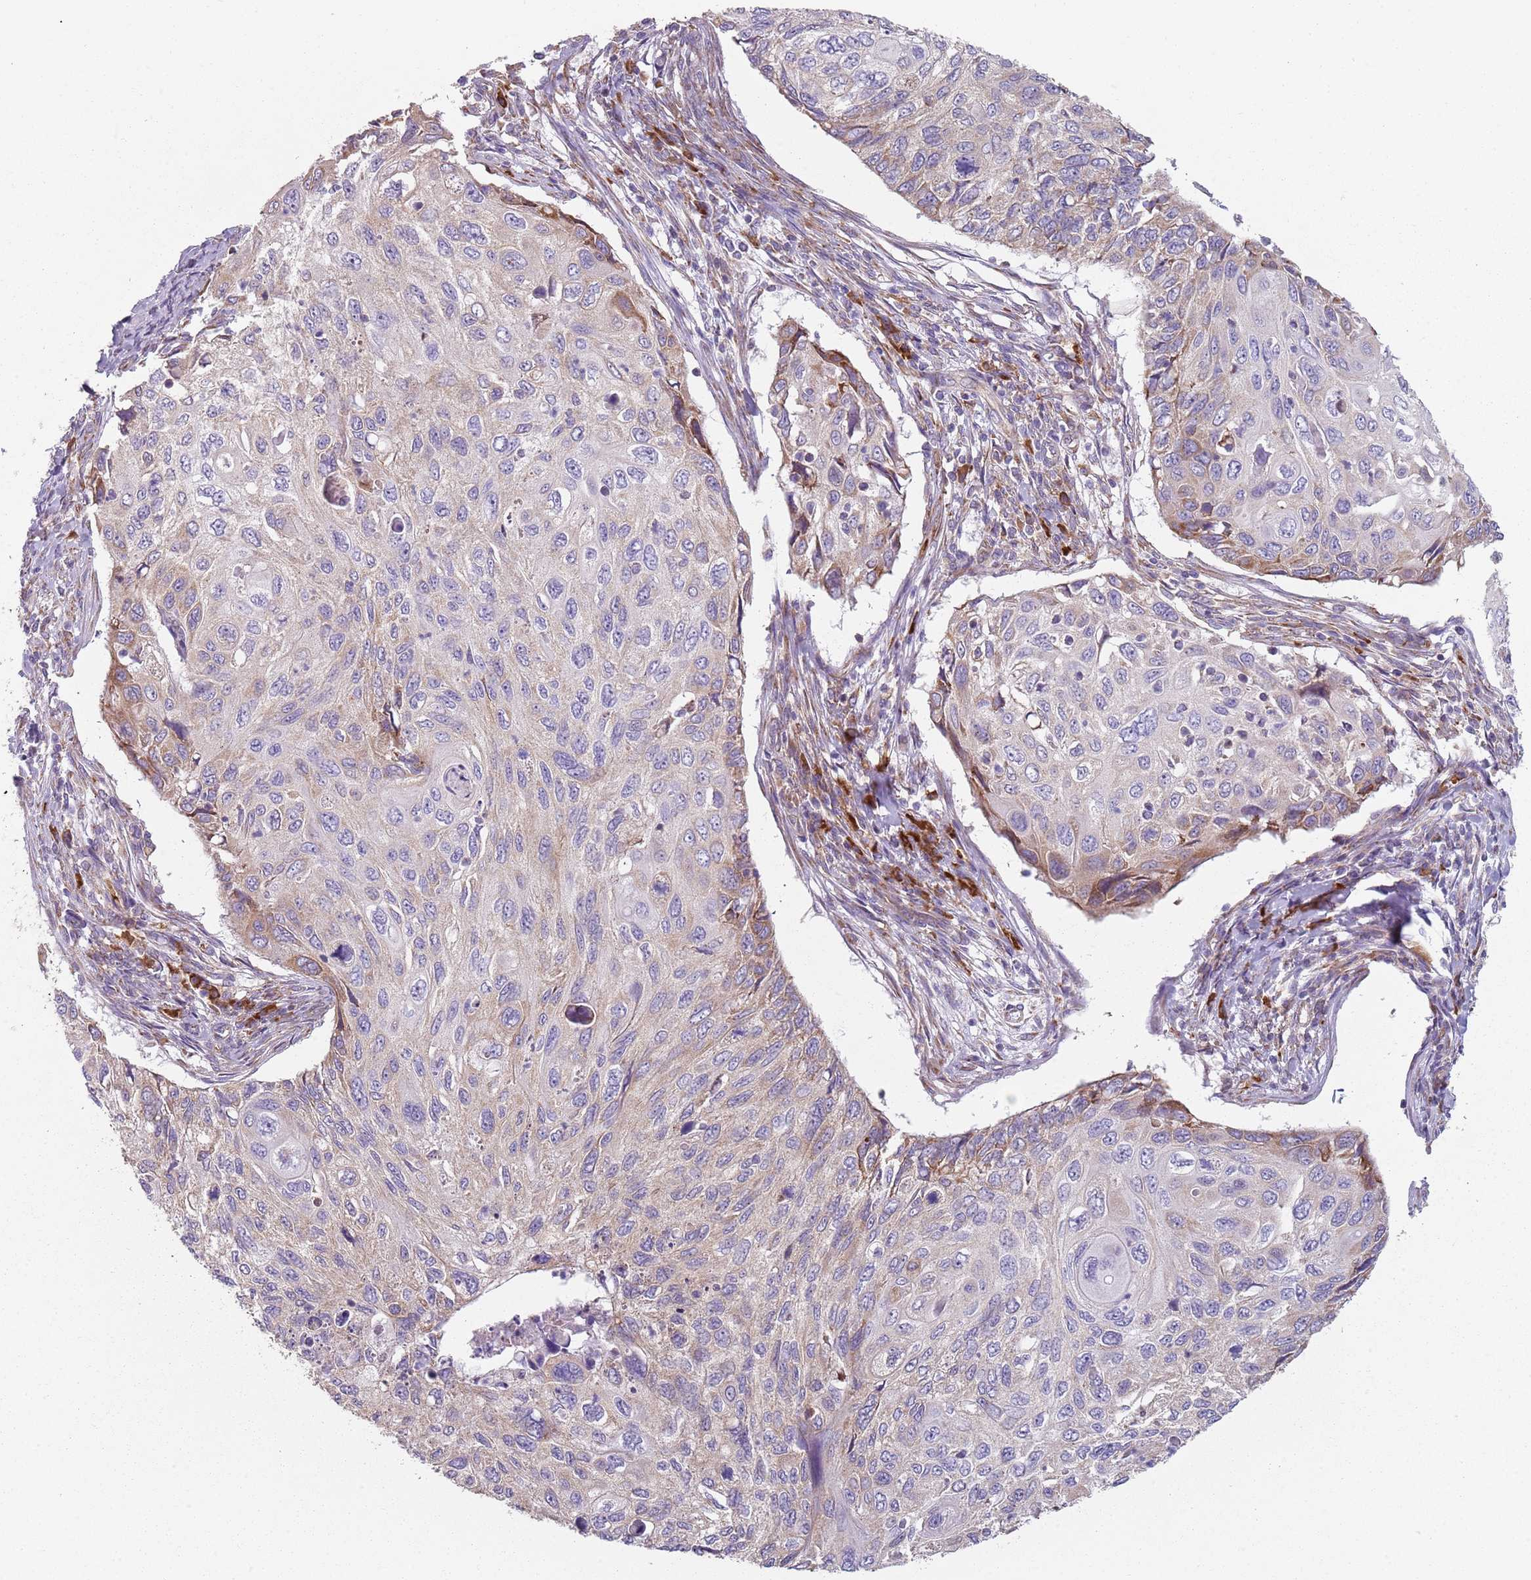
{"staining": {"intensity": "weak", "quantity": "<25%", "location": "cytoplasmic/membranous"}, "tissue": "cervical cancer", "cell_type": "Tumor cells", "image_type": "cancer", "snomed": [{"axis": "morphology", "description": "Squamous cell carcinoma, NOS"}, {"axis": "topography", "description": "Cervix"}], "caption": "High magnification brightfield microscopy of cervical cancer stained with DAB (3,3'-diaminobenzidine) (brown) and counterstained with hematoxylin (blue): tumor cells show no significant staining. The staining was performed using DAB (3,3'-diaminobenzidine) to visualize the protein expression in brown, while the nuclei were stained in blue with hematoxylin (Magnification: 20x).", "gene": "SPATA2", "patient": {"sex": "female", "age": 70}}